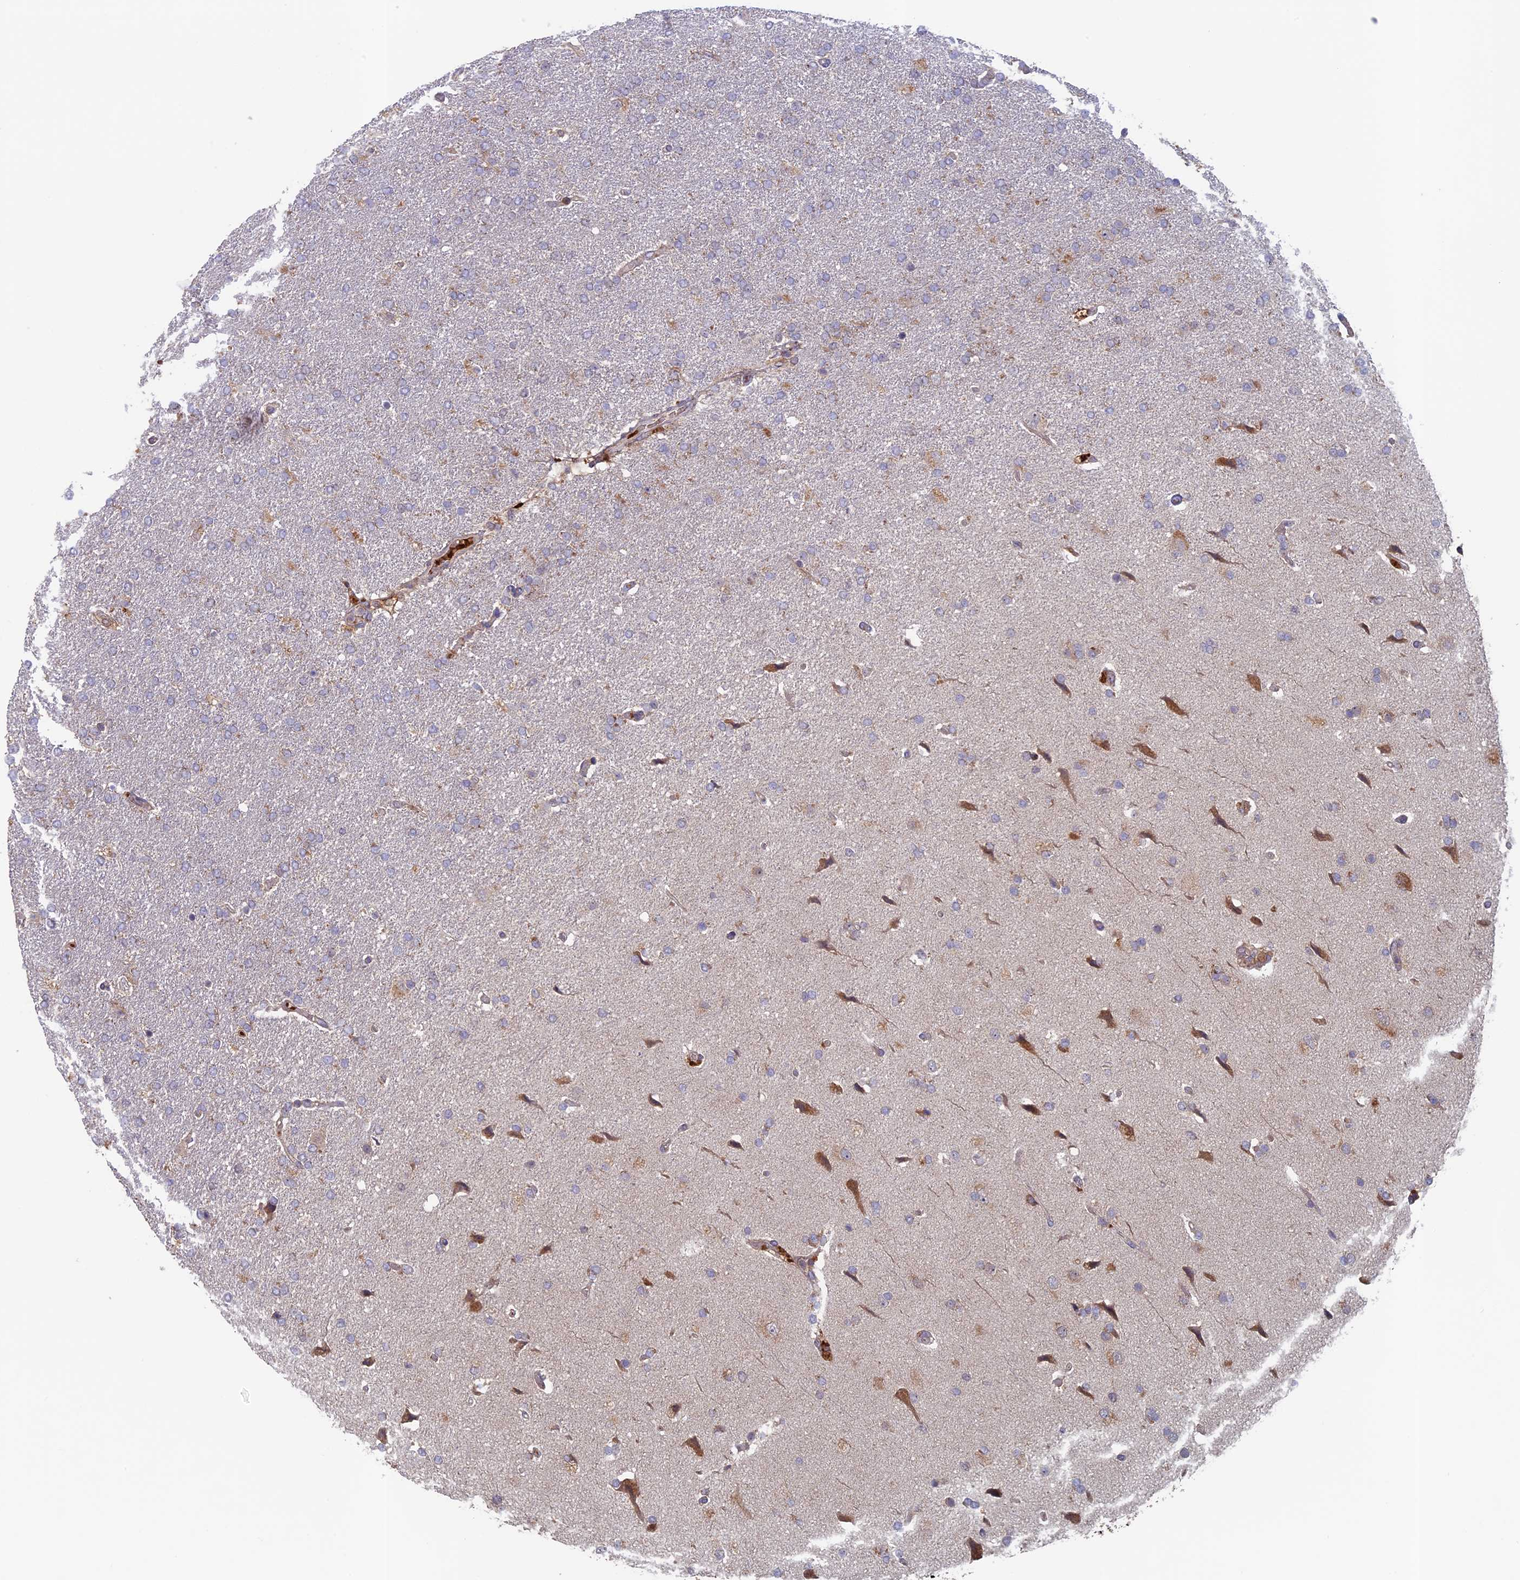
{"staining": {"intensity": "negative", "quantity": "none", "location": "none"}, "tissue": "glioma", "cell_type": "Tumor cells", "image_type": "cancer", "snomed": [{"axis": "morphology", "description": "Glioma, malignant, High grade"}, {"axis": "topography", "description": "Brain"}], "caption": "The photomicrograph demonstrates no significant positivity in tumor cells of glioma.", "gene": "RCCD1", "patient": {"sex": "male", "age": 72}}